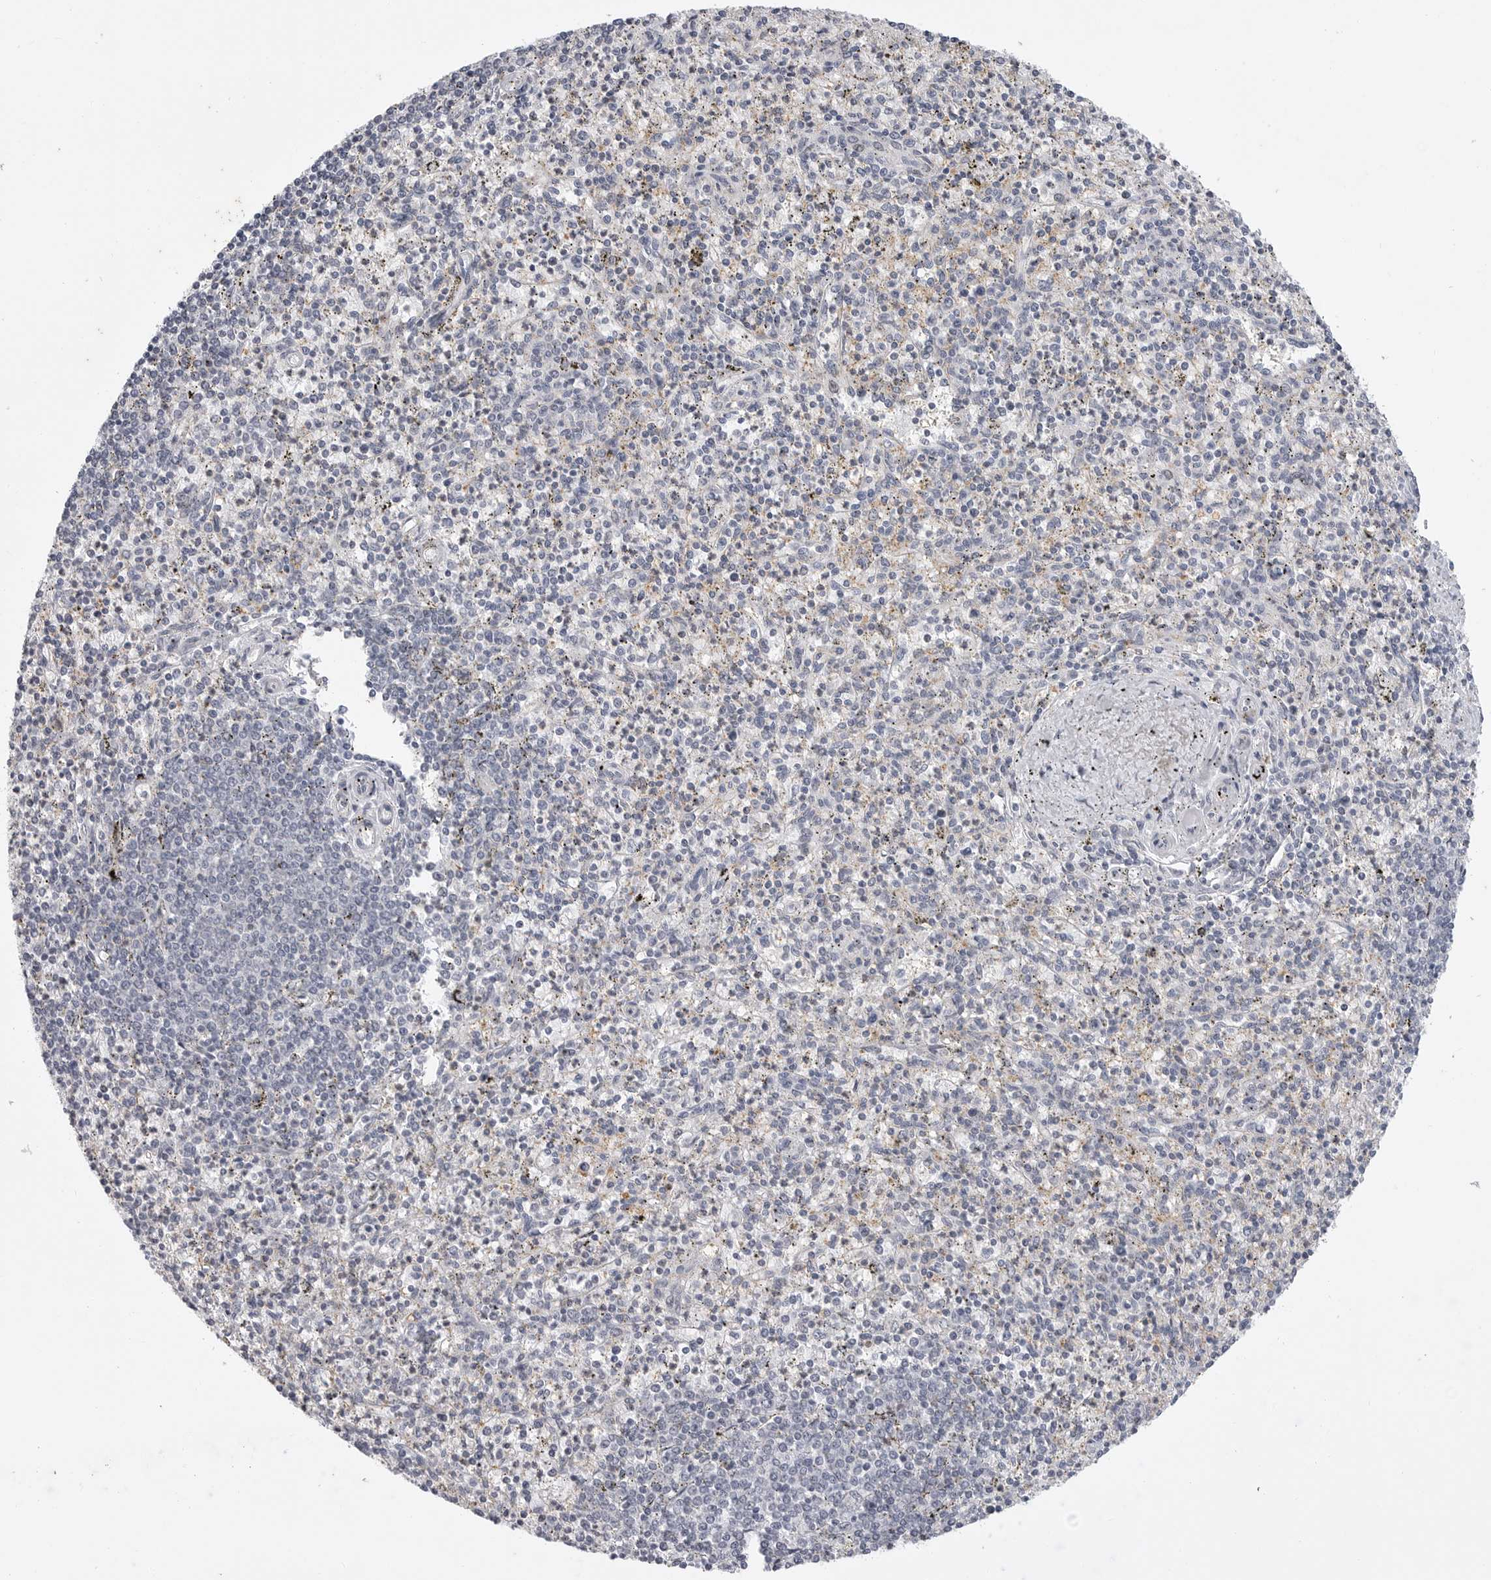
{"staining": {"intensity": "negative", "quantity": "none", "location": "none"}, "tissue": "spleen", "cell_type": "Cells in red pulp", "image_type": "normal", "snomed": [{"axis": "morphology", "description": "Normal tissue, NOS"}, {"axis": "topography", "description": "Spleen"}], "caption": "This histopathology image is of normal spleen stained with immunohistochemistry (IHC) to label a protein in brown with the nuclei are counter-stained blue. There is no staining in cells in red pulp. (DAB immunohistochemistry (IHC) with hematoxylin counter stain).", "gene": "FBXO43", "patient": {"sex": "male", "age": 72}}